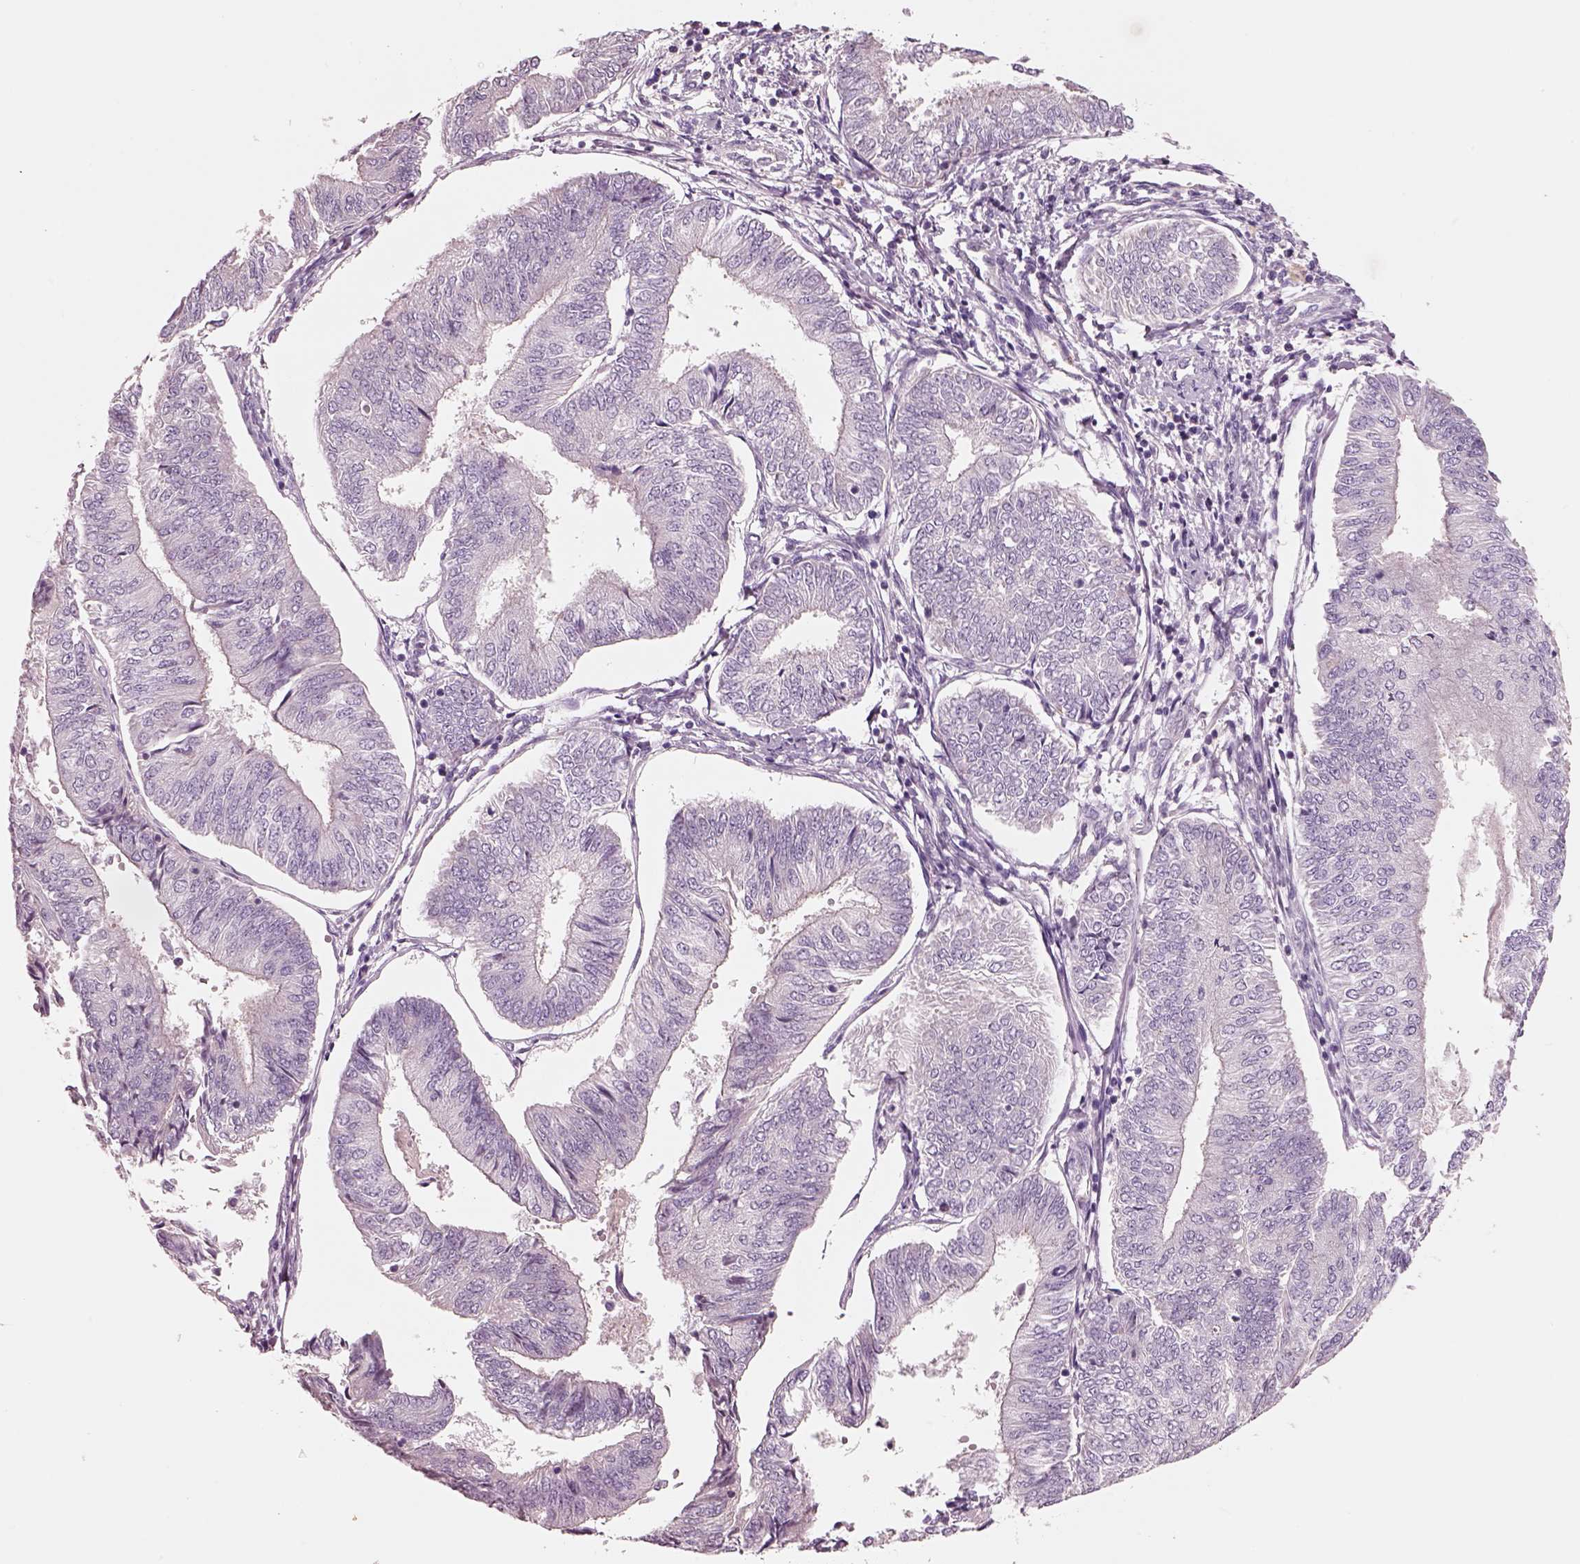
{"staining": {"intensity": "negative", "quantity": "none", "location": "none"}, "tissue": "endometrial cancer", "cell_type": "Tumor cells", "image_type": "cancer", "snomed": [{"axis": "morphology", "description": "Adenocarcinoma, NOS"}, {"axis": "topography", "description": "Endometrium"}], "caption": "Protein analysis of endometrial cancer reveals no significant expression in tumor cells.", "gene": "IGLL1", "patient": {"sex": "female", "age": 58}}